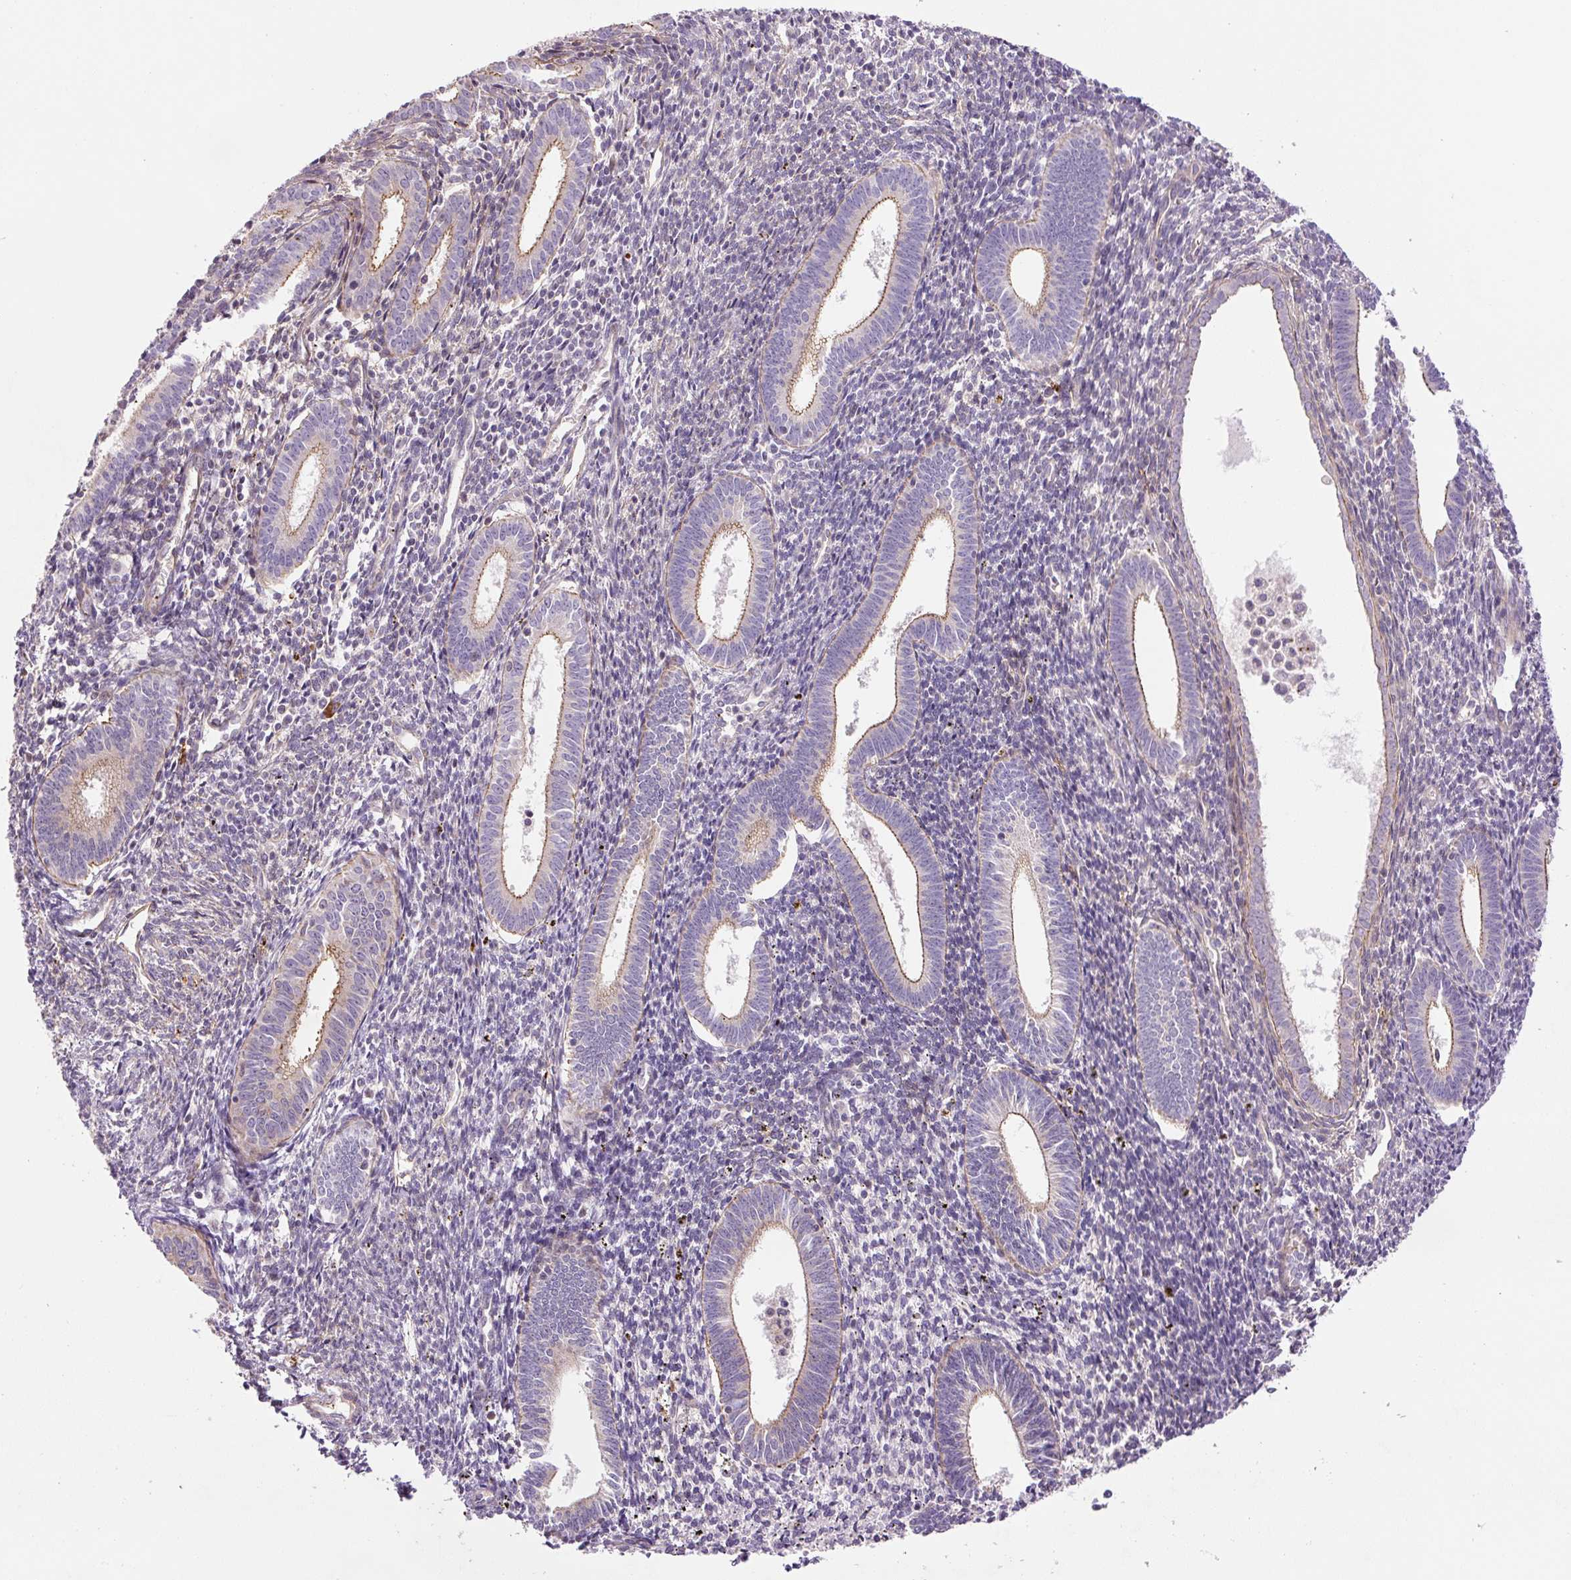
{"staining": {"intensity": "negative", "quantity": "none", "location": "none"}, "tissue": "endometrium", "cell_type": "Cells in endometrial stroma", "image_type": "normal", "snomed": [{"axis": "morphology", "description": "Normal tissue, NOS"}, {"axis": "topography", "description": "Endometrium"}], "caption": "Immunohistochemistry (IHC) of benign human endometrium exhibits no positivity in cells in endometrial stroma. The staining is performed using DAB (3,3'-diaminobenzidine) brown chromogen with nuclei counter-stained in using hematoxylin.", "gene": "CCNI2", "patient": {"sex": "female", "age": 41}}